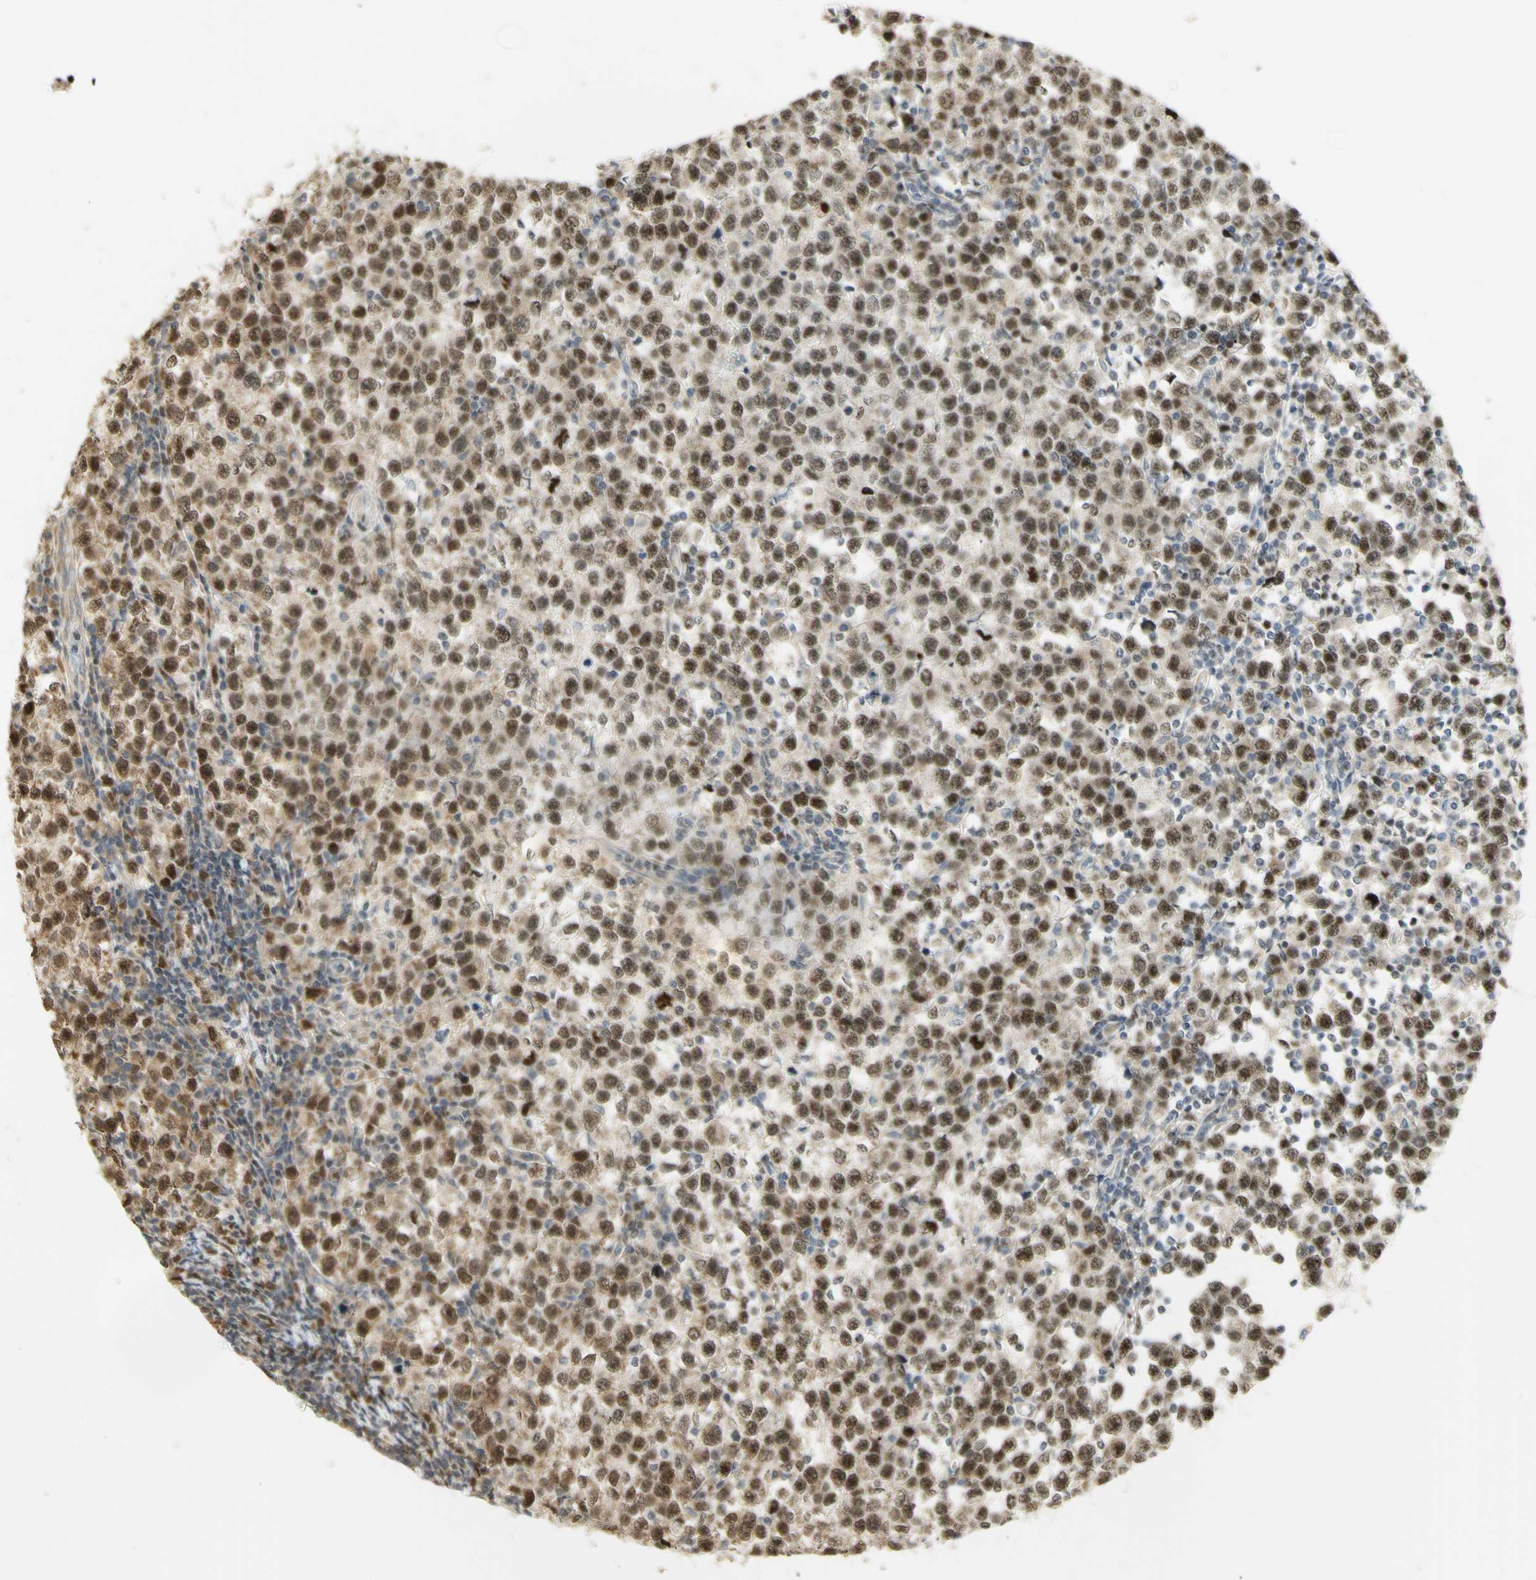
{"staining": {"intensity": "moderate", "quantity": ">75%", "location": "cytoplasmic/membranous,nuclear"}, "tissue": "testis cancer", "cell_type": "Tumor cells", "image_type": "cancer", "snomed": [{"axis": "morphology", "description": "Seminoma, NOS"}, {"axis": "topography", "description": "Testis"}], "caption": "A photomicrograph of human testis cancer stained for a protein shows moderate cytoplasmic/membranous and nuclear brown staining in tumor cells.", "gene": "KIF11", "patient": {"sex": "male", "age": 43}}